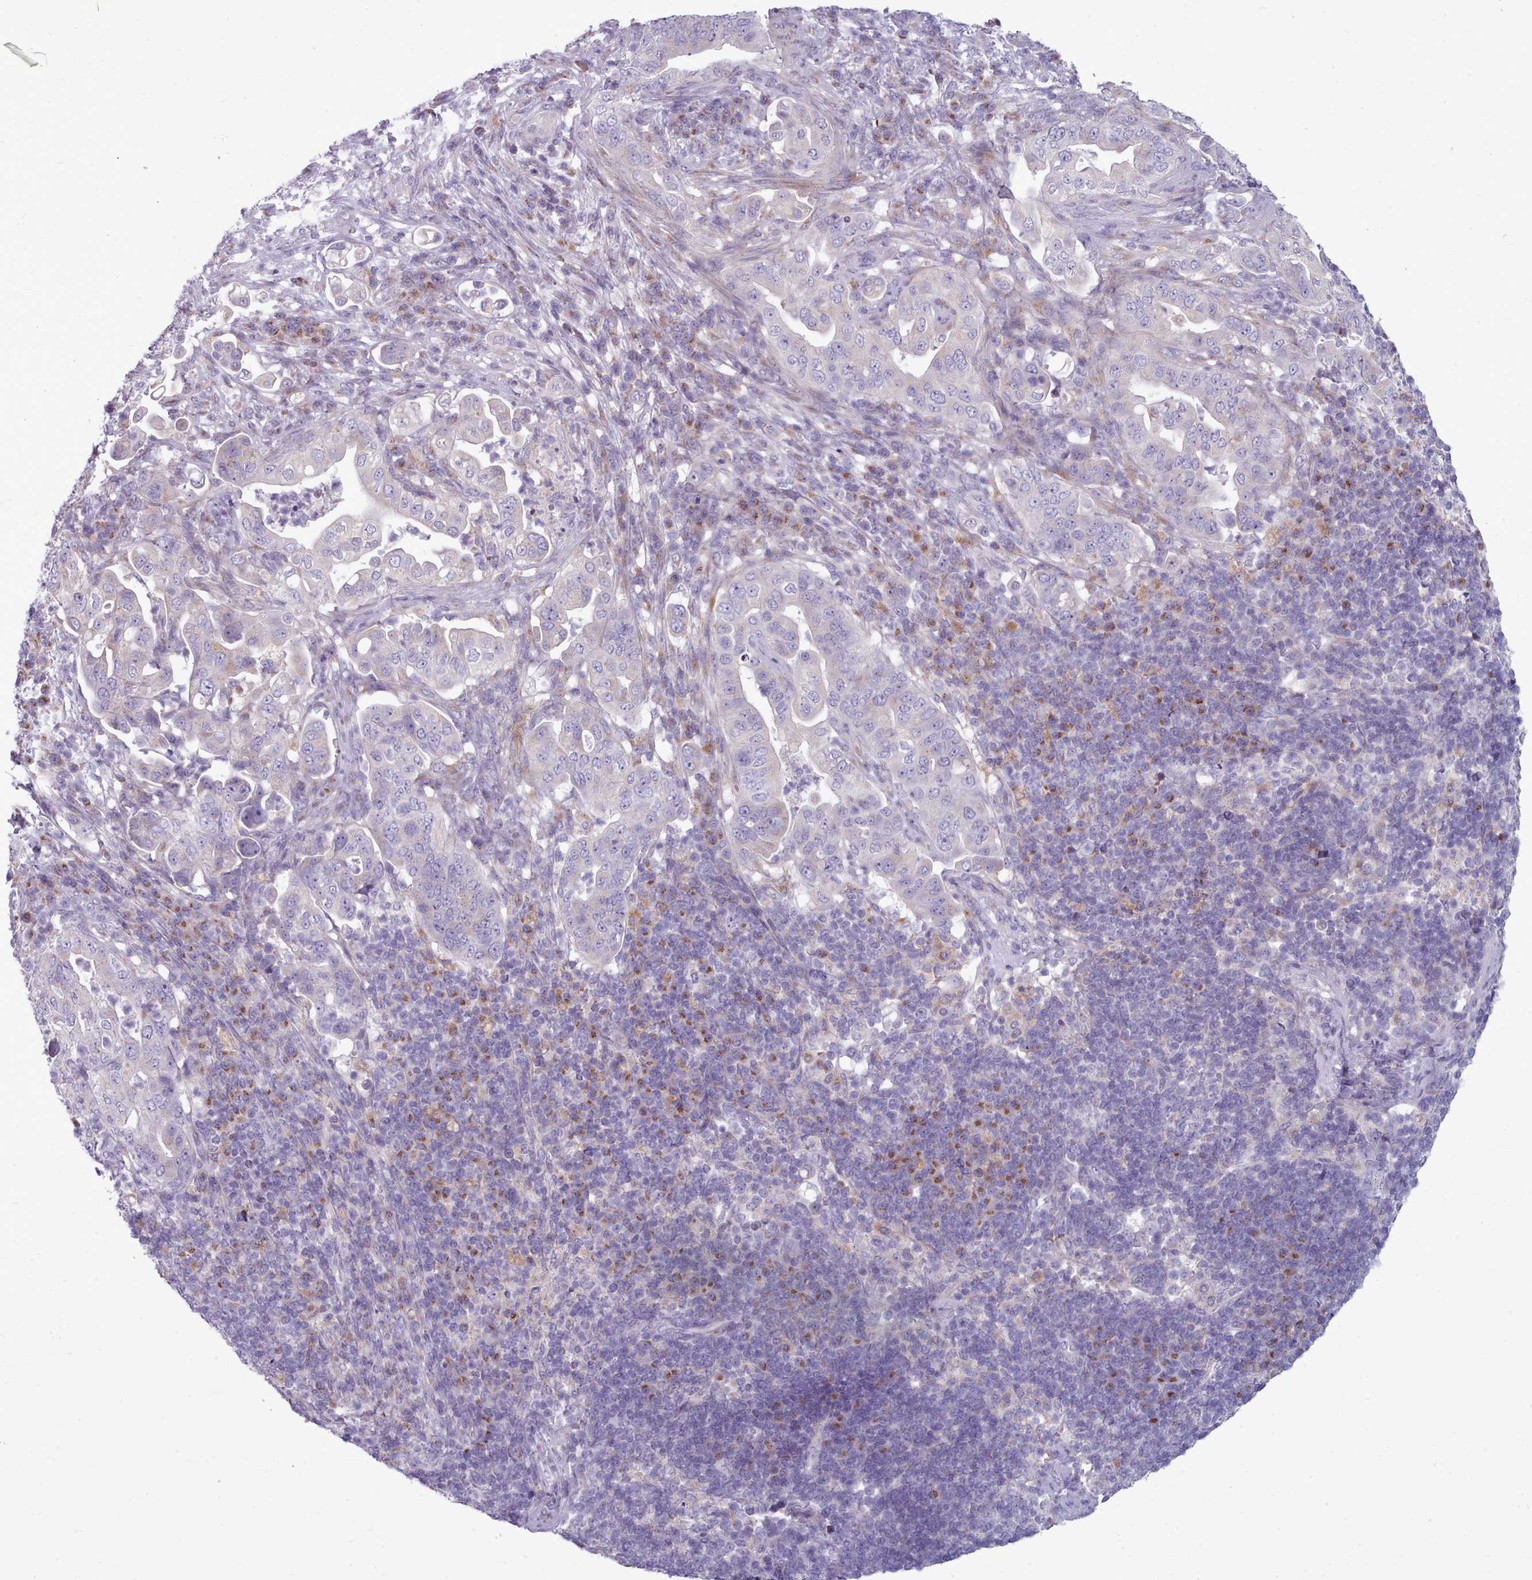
{"staining": {"intensity": "negative", "quantity": "none", "location": "none"}, "tissue": "pancreatic cancer", "cell_type": "Tumor cells", "image_type": "cancer", "snomed": [{"axis": "morphology", "description": "Adenocarcinoma, NOS"}, {"axis": "topography", "description": "Pancreas"}], "caption": "Immunohistochemistry histopathology image of adenocarcinoma (pancreatic) stained for a protein (brown), which shows no staining in tumor cells. Nuclei are stained in blue.", "gene": "MYRFL", "patient": {"sex": "female", "age": 63}}